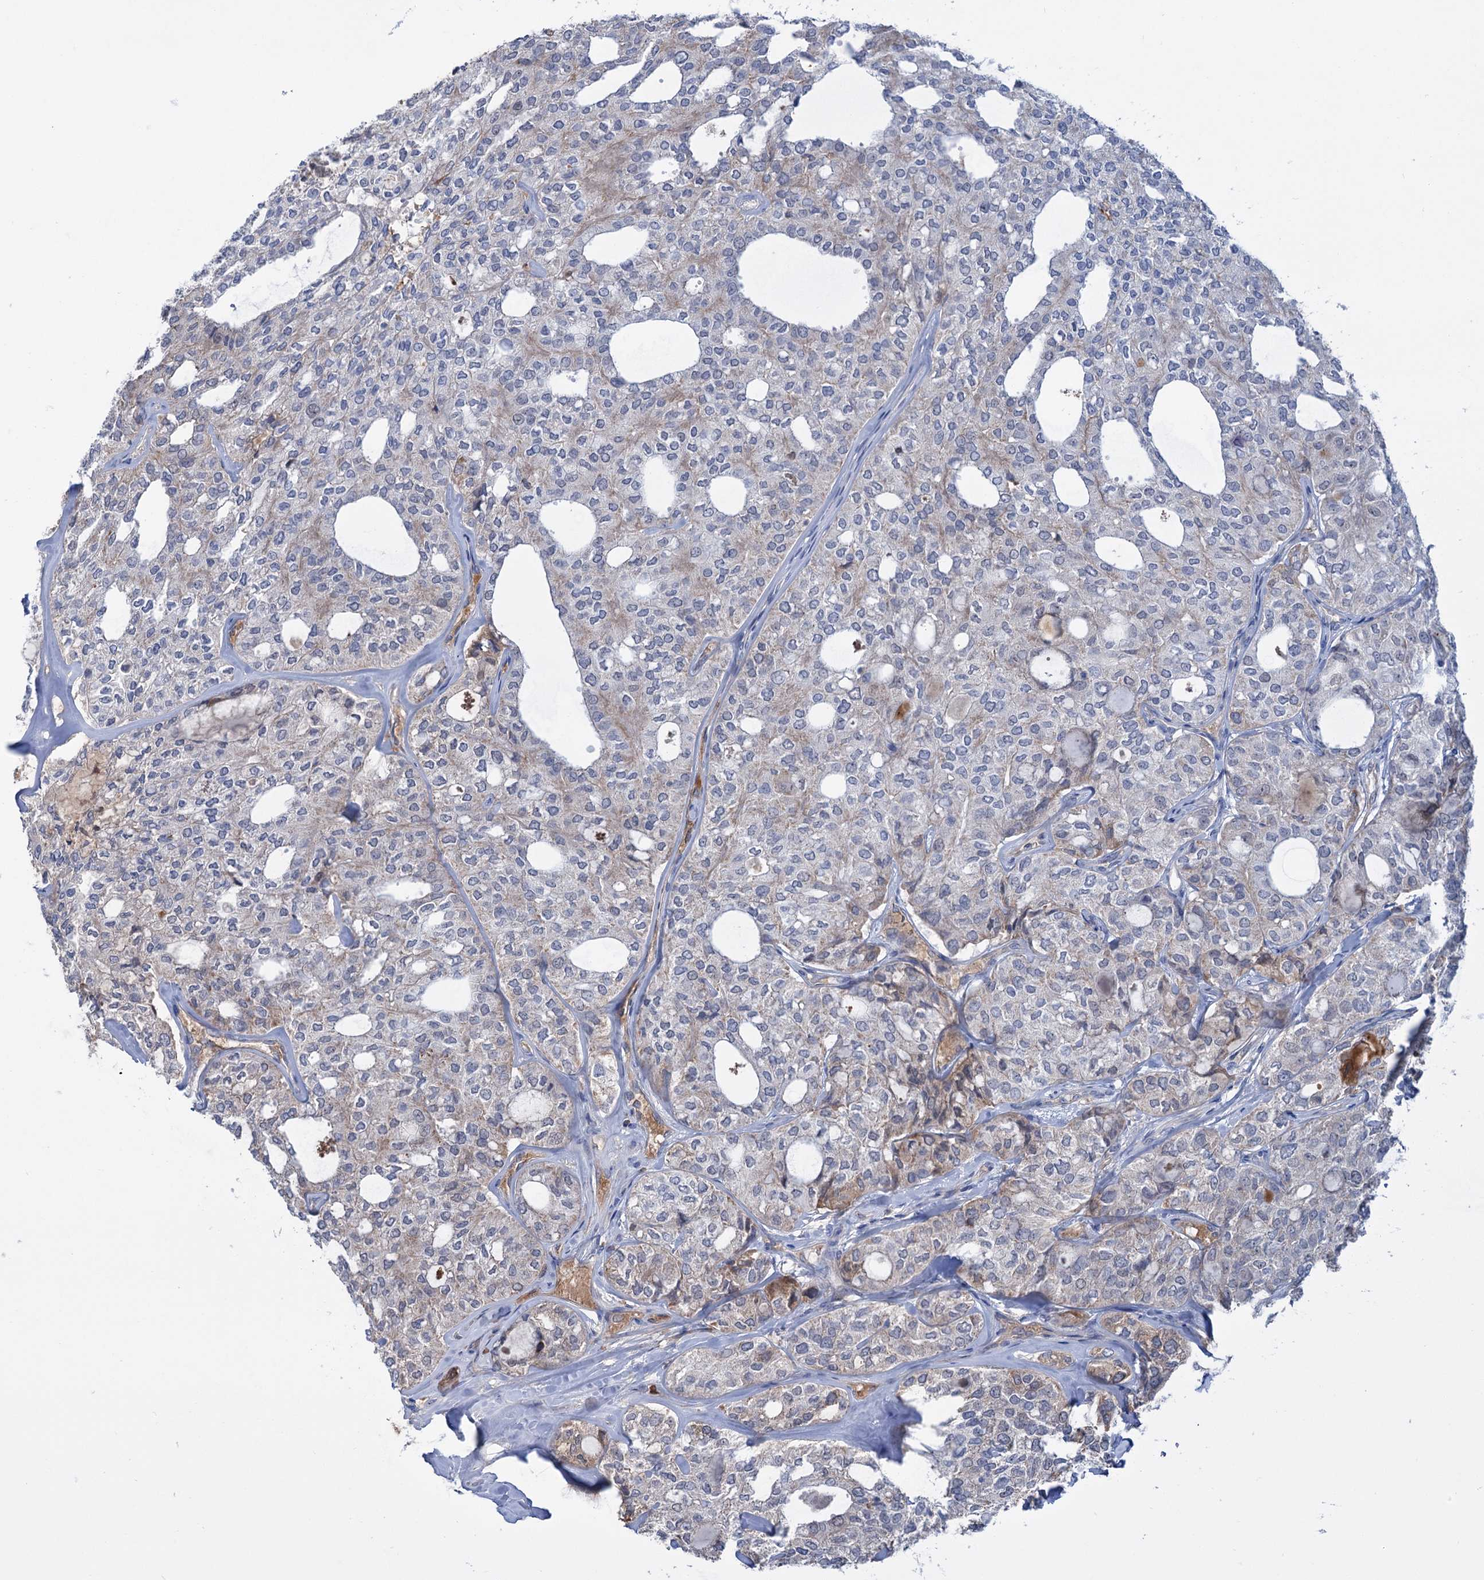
{"staining": {"intensity": "weak", "quantity": "<25%", "location": "cytoplasmic/membranous"}, "tissue": "thyroid cancer", "cell_type": "Tumor cells", "image_type": "cancer", "snomed": [{"axis": "morphology", "description": "Follicular adenoma carcinoma, NOS"}, {"axis": "topography", "description": "Thyroid gland"}], "caption": "The micrograph shows no staining of tumor cells in thyroid cancer. (Stains: DAB (3,3'-diaminobenzidine) IHC with hematoxylin counter stain, Microscopy: brightfield microscopy at high magnification).", "gene": "LPIN1", "patient": {"sex": "male", "age": 75}}